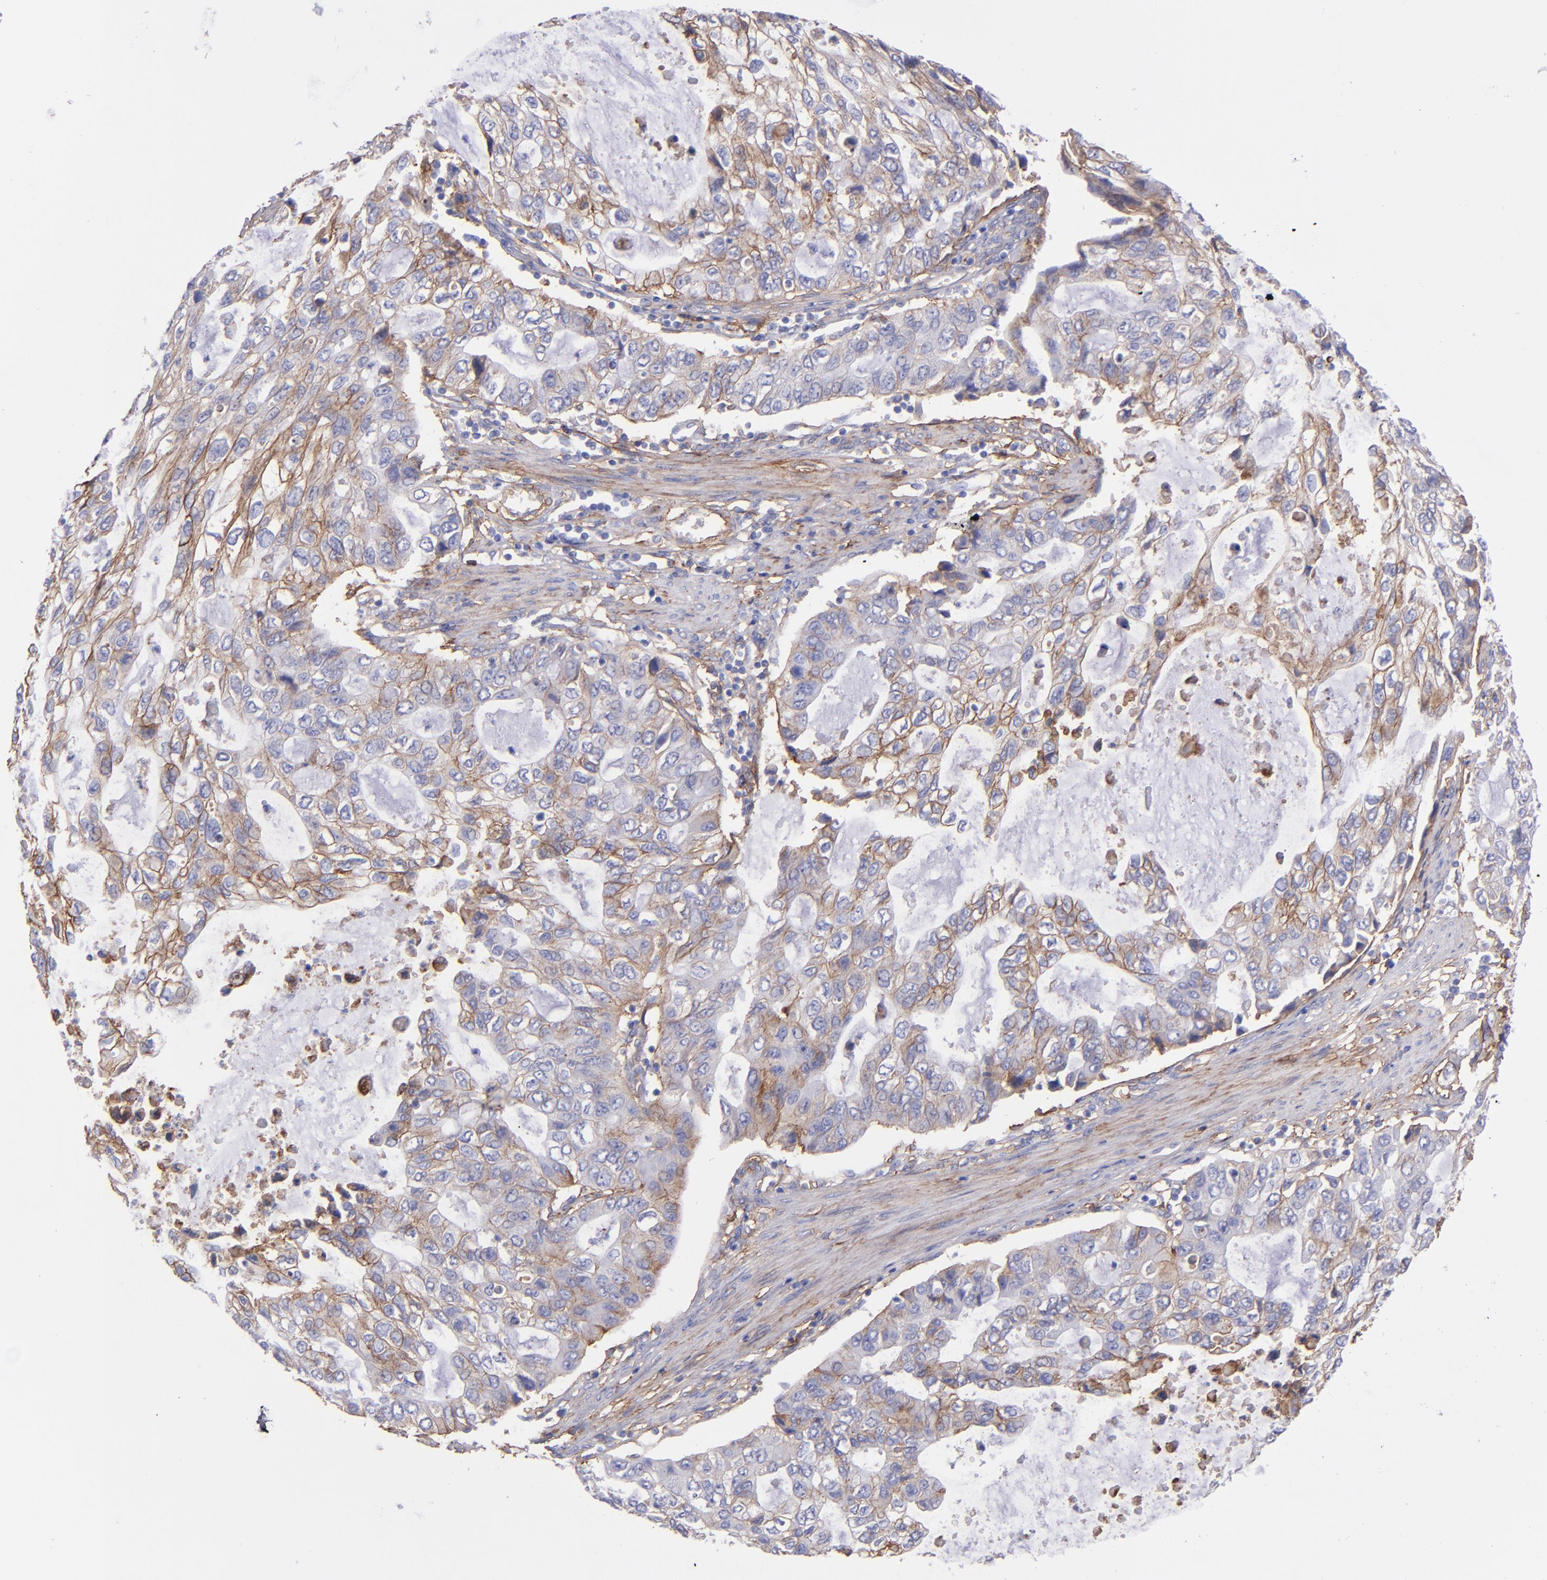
{"staining": {"intensity": "weak", "quantity": "25%-75%", "location": "cytoplasmic/membranous"}, "tissue": "stomach cancer", "cell_type": "Tumor cells", "image_type": "cancer", "snomed": [{"axis": "morphology", "description": "Adenocarcinoma, NOS"}, {"axis": "topography", "description": "Stomach, upper"}], "caption": "Immunohistochemistry (IHC) micrograph of human stomach adenocarcinoma stained for a protein (brown), which shows low levels of weak cytoplasmic/membranous positivity in about 25%-75% of tumor cells.", "gene": "ITGAV", "patient": {"sex": "female", "age": 52}}